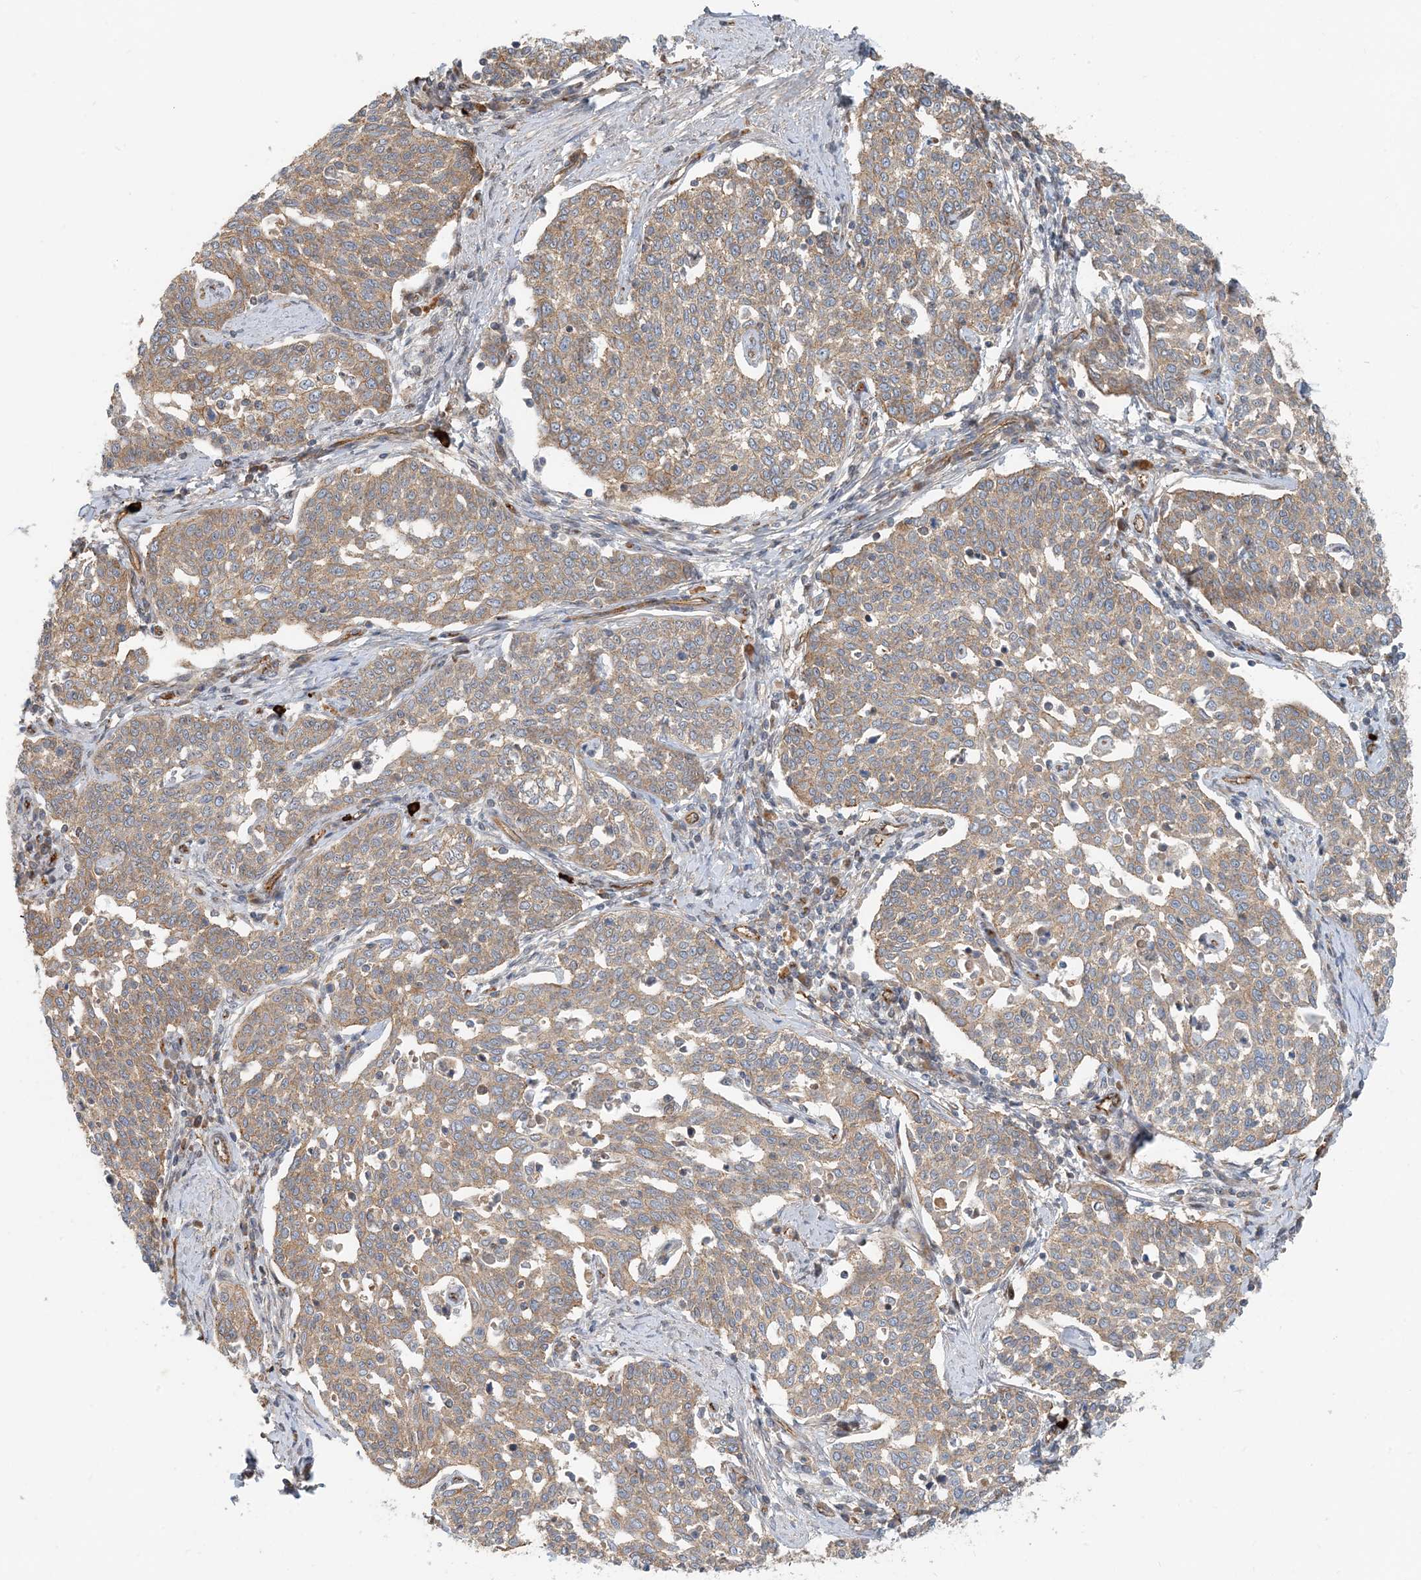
{"staining": {"intensity": "moderate", "quantity": ">75%", "location": "cytoplasmic/membranous"}, "tissue": "cervical cancer", "cell_type": "Tumor cells", "image_type": "cancer", "snomed": [{"axis": "morphology", "description": "Squamous cell carcinoma, NOS"}, {"axis": "topography", "description": "Cervix"}], "caption": "Immunohistochemical staining of human cervical squamous cell carcinoma shows medium levels of moderate cytoplasmic/membranous expression in about >75% of tumor cells.", "gene": "MYL5", "patient": {"sex": "female", "age": 34}}